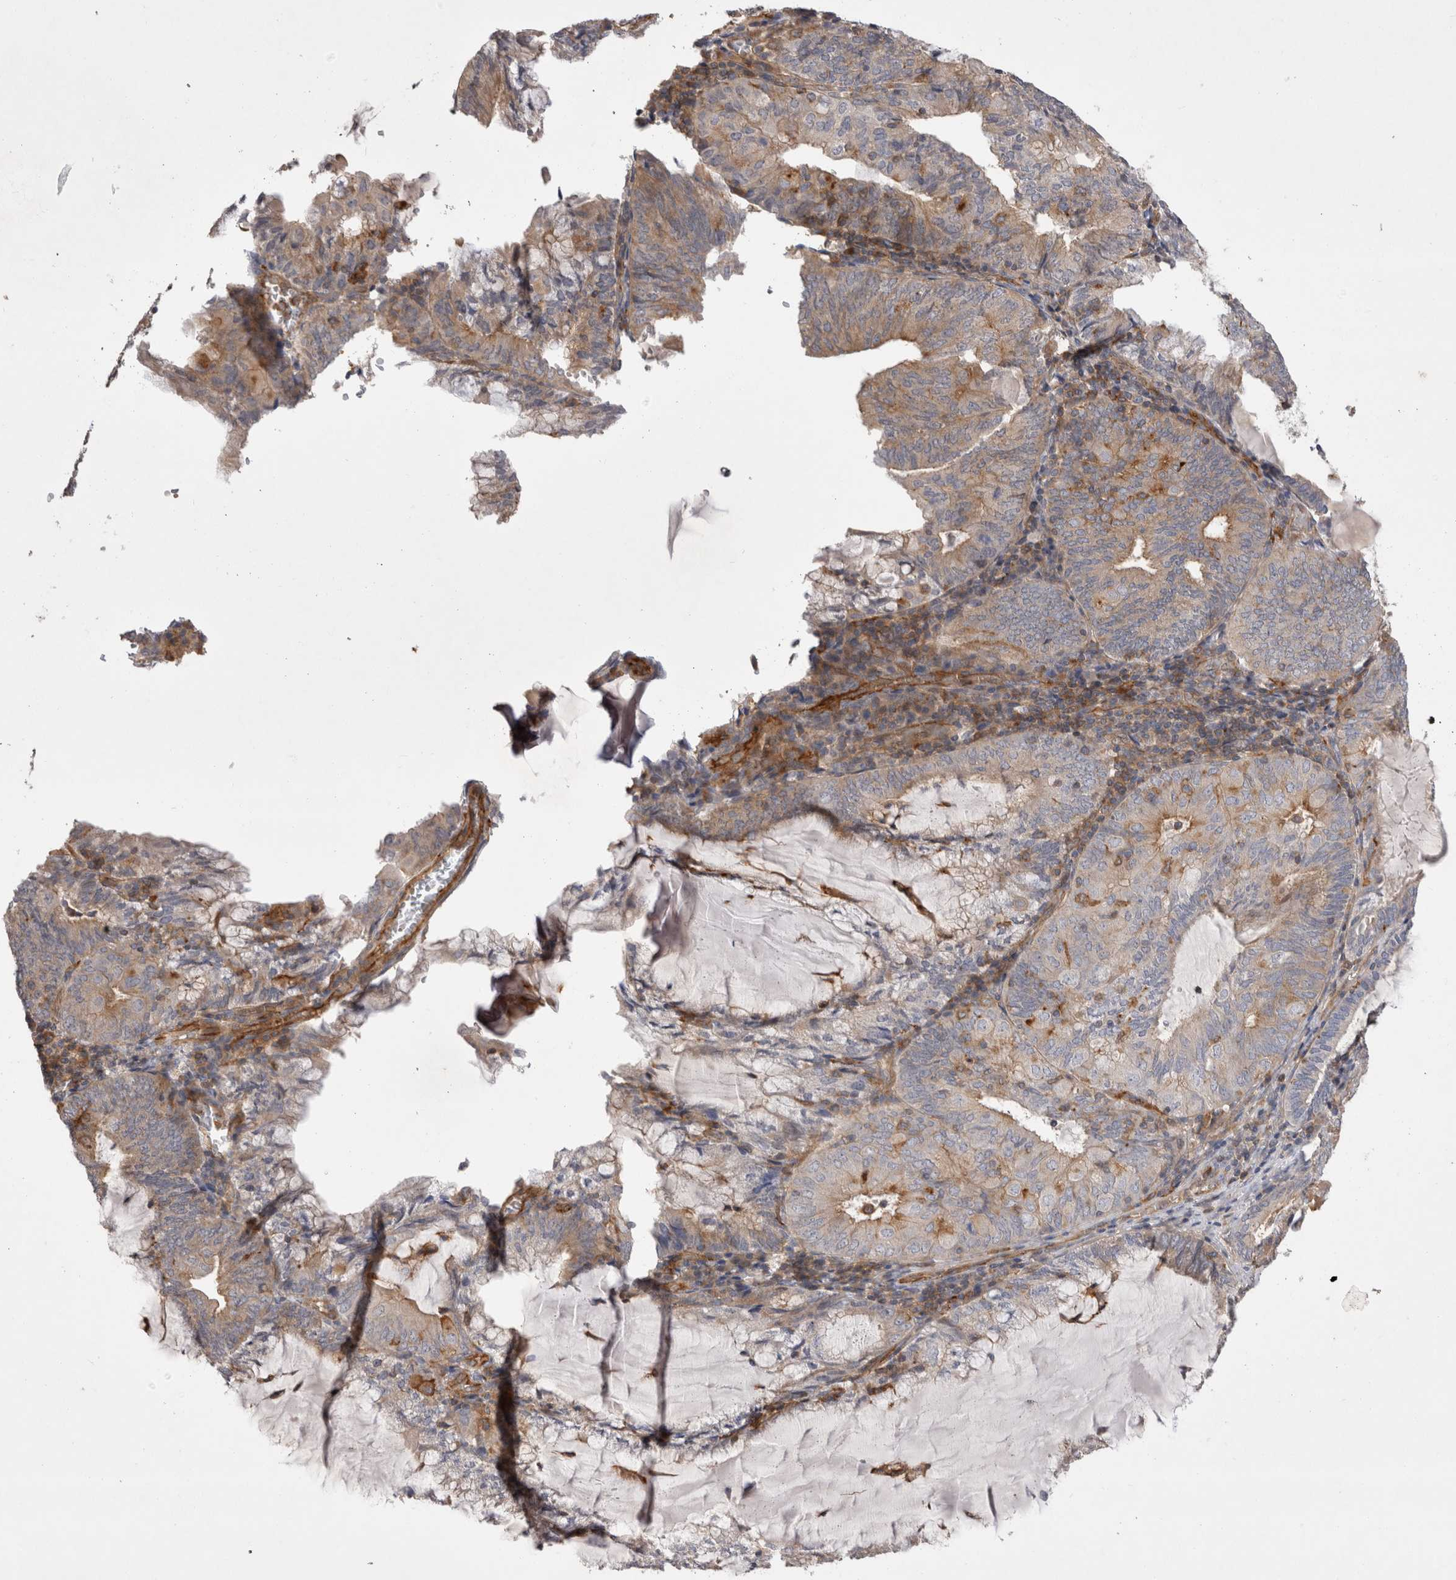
{"staining": {"intensity": "moderate", "quantity": ">75%", "location": "cytoplasmic/membranous"}, "tissue": "endometrial cancer", "cell_type": "Tumor cells", "image_type": "cancer", "snomed": [{"axis": "morphology", "description": "Adenocarcinoma, NOS"}, {"axis": "topography", "description": "Endometrium"}], "caption": "Endometrial adenocarcinoma tissue displays moderate cytoplasmic/membranous expression in about >75% of tumor cells", "gene": "BNIP2", "patient": {"sex": "female", "age": 81}}